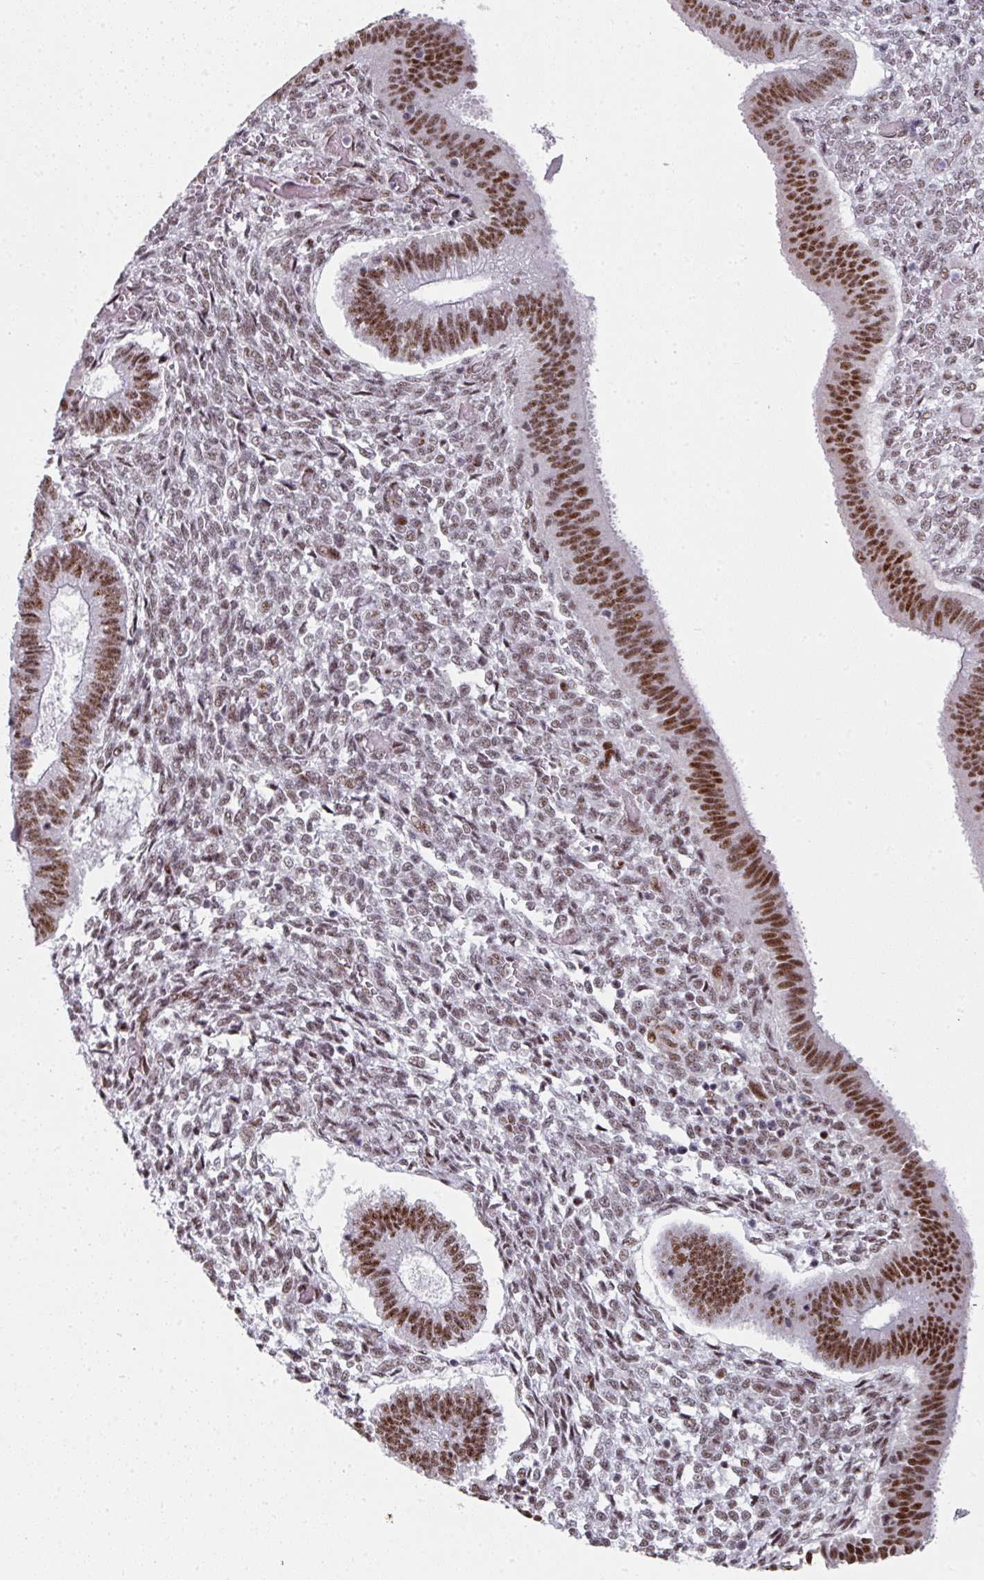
{"staining": {"intensity": "moderate", "quantity": "25%-75%", "location": "nuclear"}, "tissue": "endometrium", "cell_type": "Cells in endometrial stroma", "image_type": "normal", "snomed": [{"axis": "morphology", "description": "Normal tissue, NOS"}, {"axis": "topography", "description": "Endometrium"}], "caption": "Protein staining of benign endometrium displays moderate nuclear staining in about 25%-75% of cells in endometrial stroma. The staining was performed using DAB (3,3'-diaminobenzidine) to visualize the protein expression in brown, while the nuclei were stained in blue with hematoxylin (Magnification: 20x).", "gene": "SF3B5", "patient": {"sex": "female", "age": 25}}